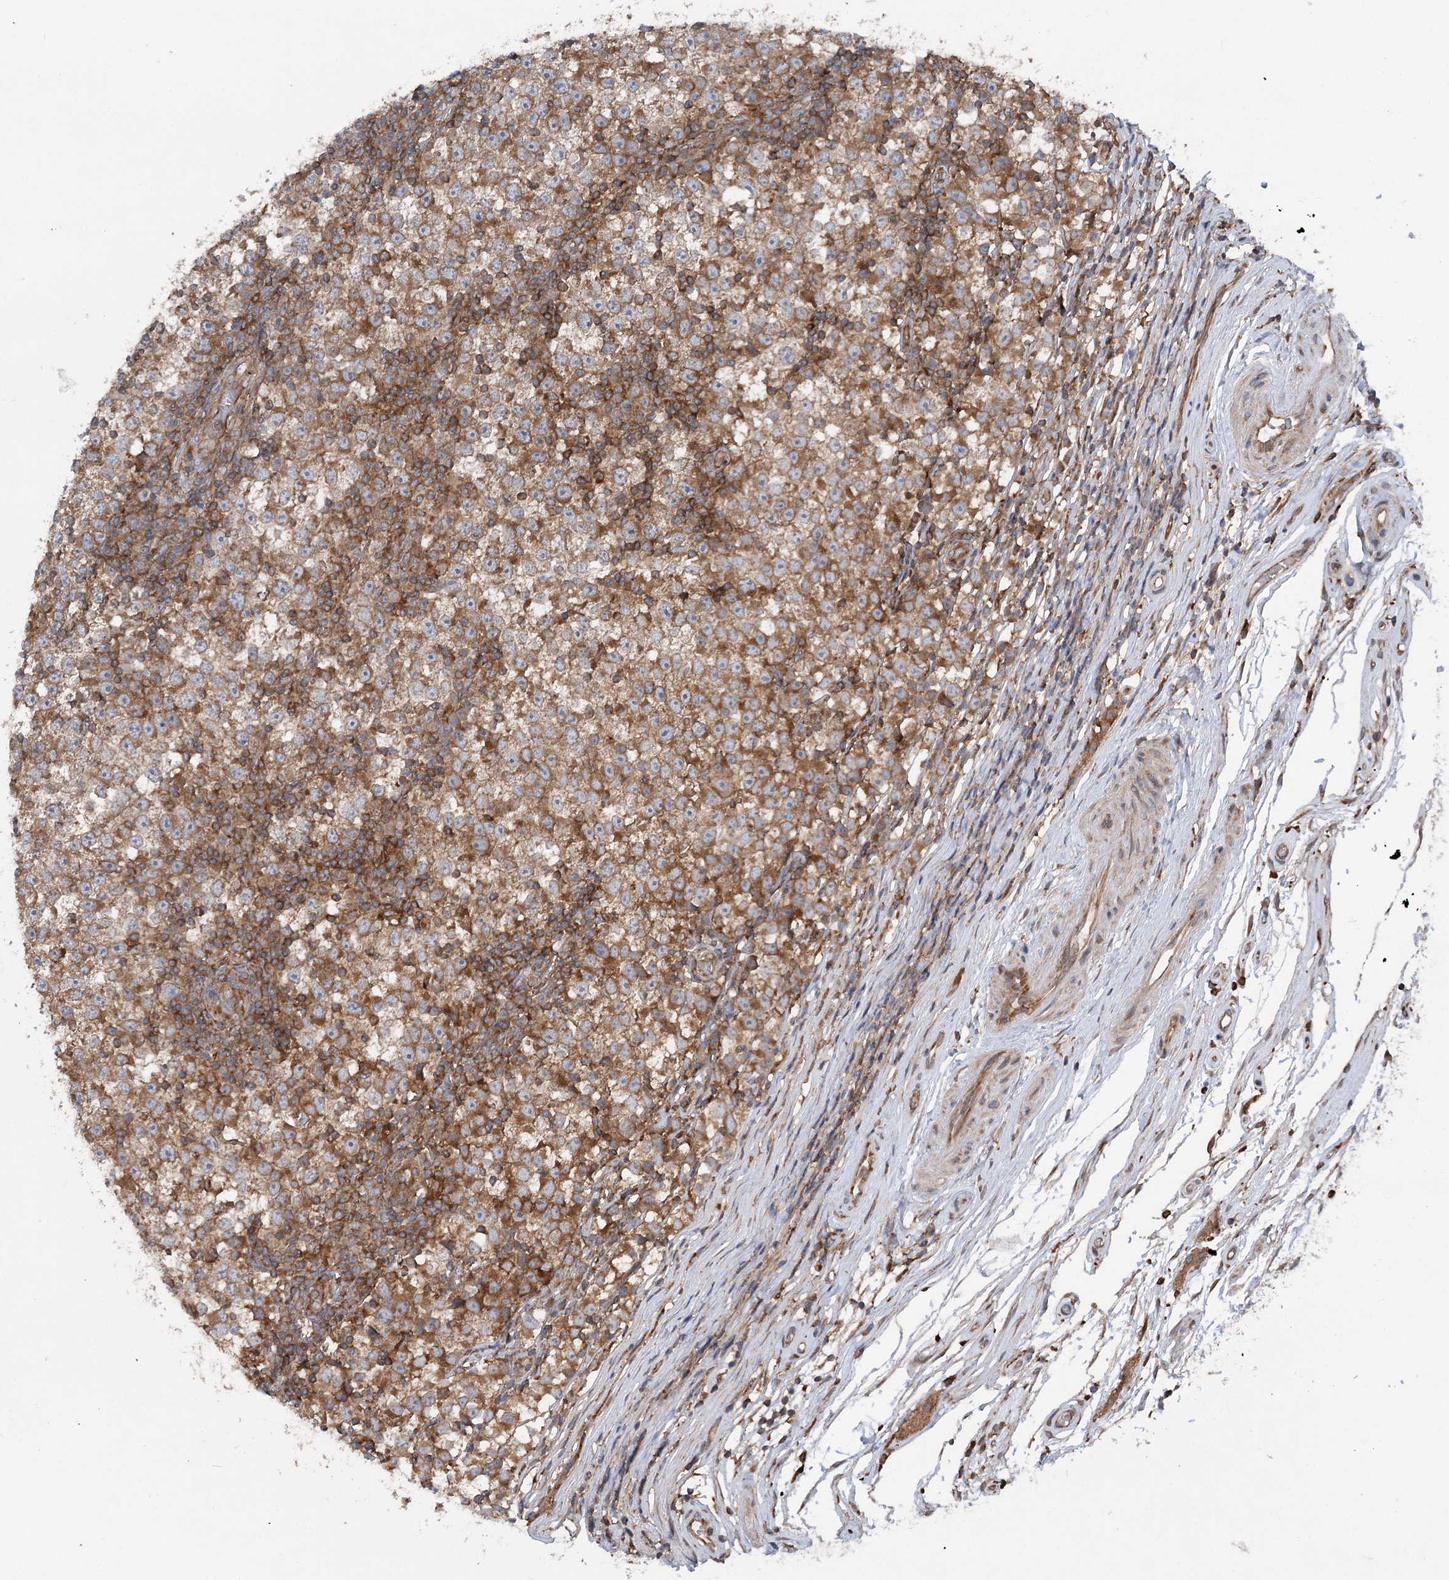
{"staining": {"intensity": "moderate", "quantity": ">75%", "location": "cytoplasmic/membranous"}, "tissue": "testis cancer", "cell_type": "Tumor cells", "image_type": "cancer", "snomed": [{"axis": "morphology", "description": "Seminoma, NOS"}, {"axis": "topography", "description": "Testis"}], "caption": "Protein expression by IHC demonstrates moderate cytoplasmic/membranous positivity in approximately >75% of tumor cells in testis seminoma.", "gene": "PPP1R21", "patient": {"sex": "male", "age": 65}}